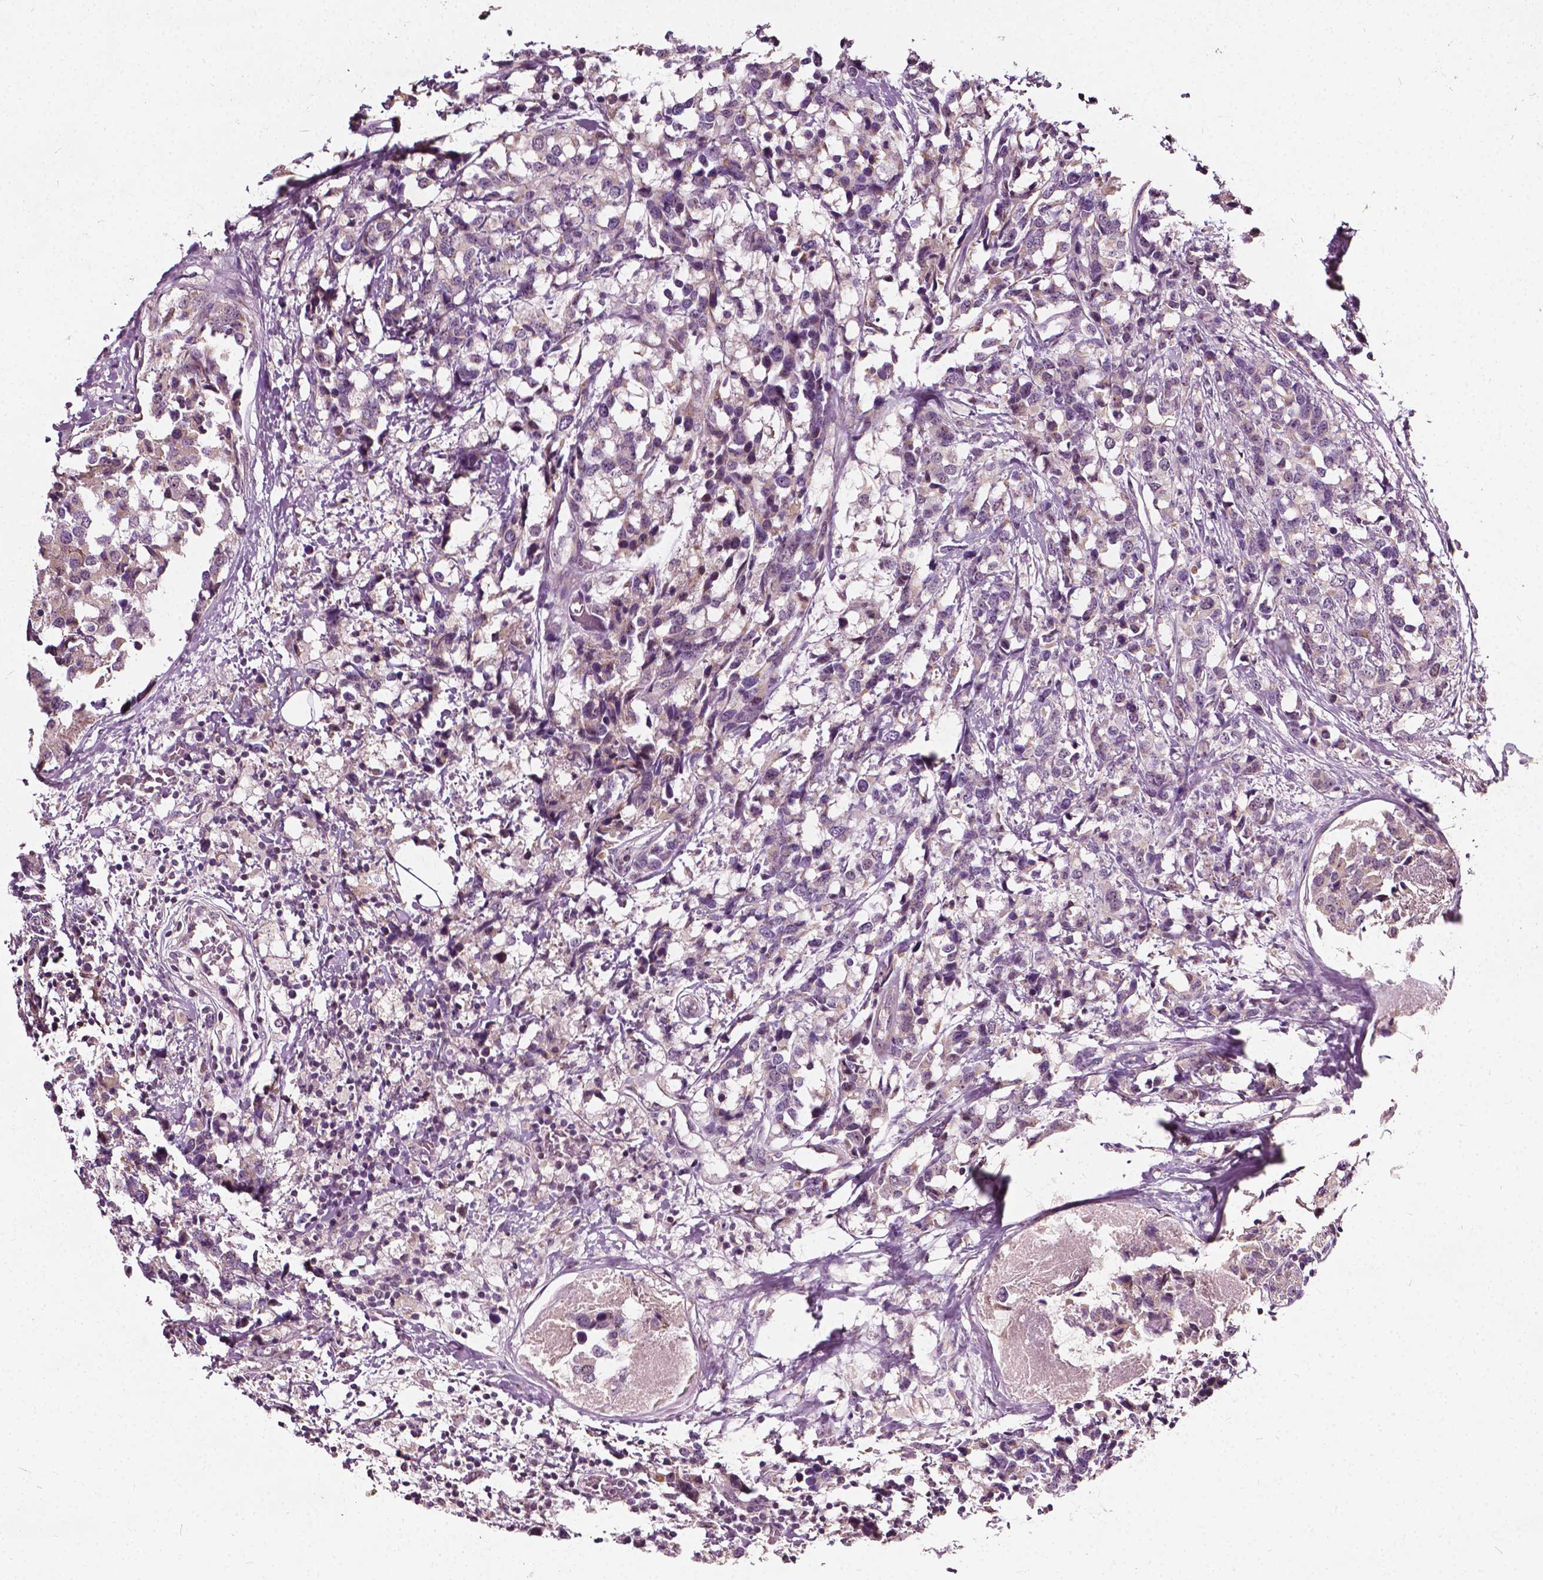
{"staining": {"intensity": "weak", "quantity": "<25%", "location": "cytoplasmic/membranous"}, "tissue": "breast cancer", "cell_type": "Tumor cells", "image_type": "cancer", "snomed": [{"axis": "morphology", "description": "Lobular carcinoma"}, {"axis": "topography", "description": "Breast"}], "caption": "Human breast cancer (lobular carcinoma) stained for a protein using immunohistochemistry shows no expression in tumor cells.", "gene": "ODF3L2", "patient": {"sex": "female", "age": 59}}